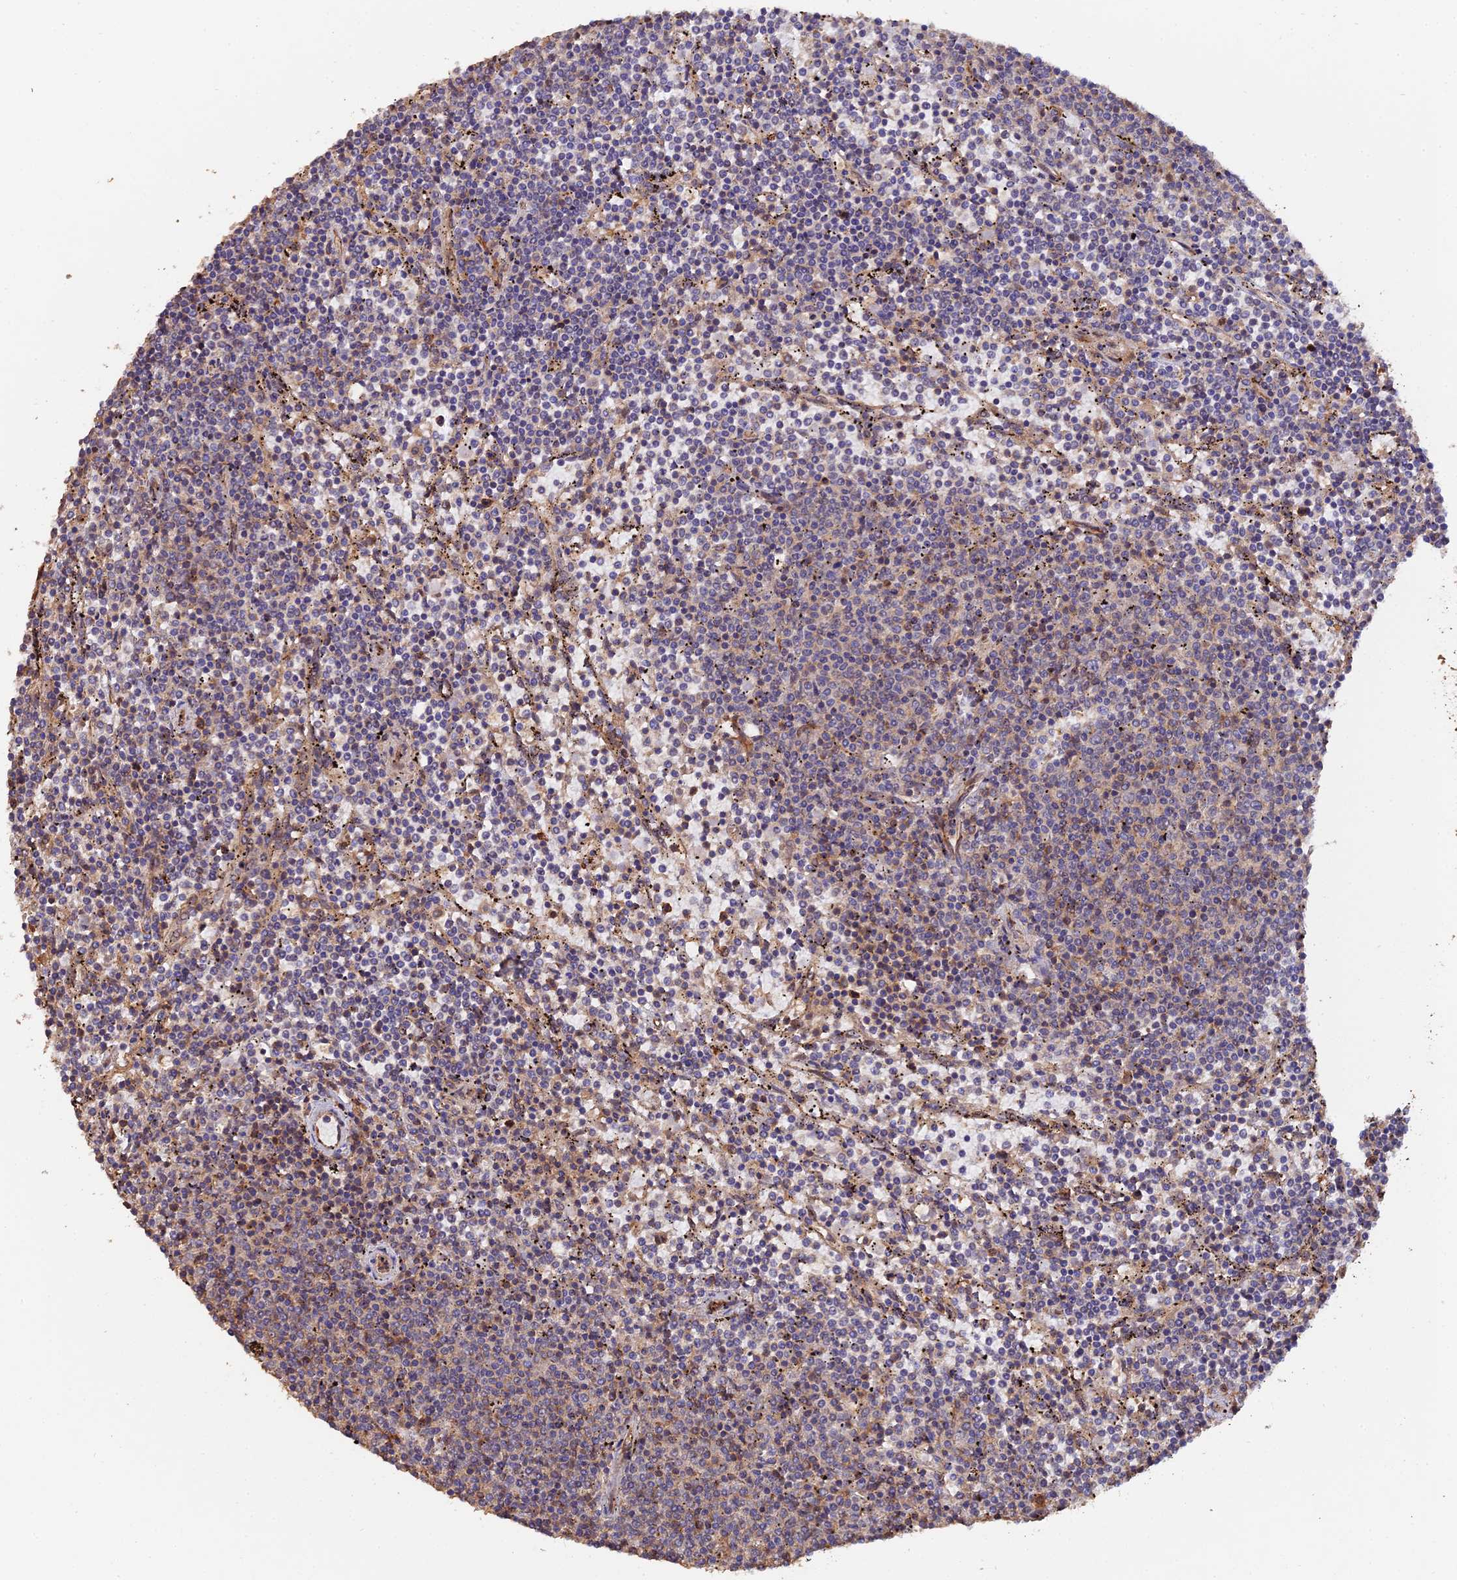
{"staining": {"intensity": "negative", "quantity": "none", "location": "none"}, "tissue": "lymphoma", "cell_type": "Tumor cells", "image_type": "cancer", "snomed": [{"axis": "morphology", "description": "Malignant lymphoma, non-Hodgkin's type, Low grade"}, {"axis": "topography", "description": "Spleen"}], "caption": "IHC histopathology image of neoplastic tissue: human low-grade malignant lymphoma, non-Hodgkin's type stained with DAB demonstrates no significant protein positivity in tumor cells.", "gene": "RALGAPA2", "patient": {"sex": "female", "age": 50}}